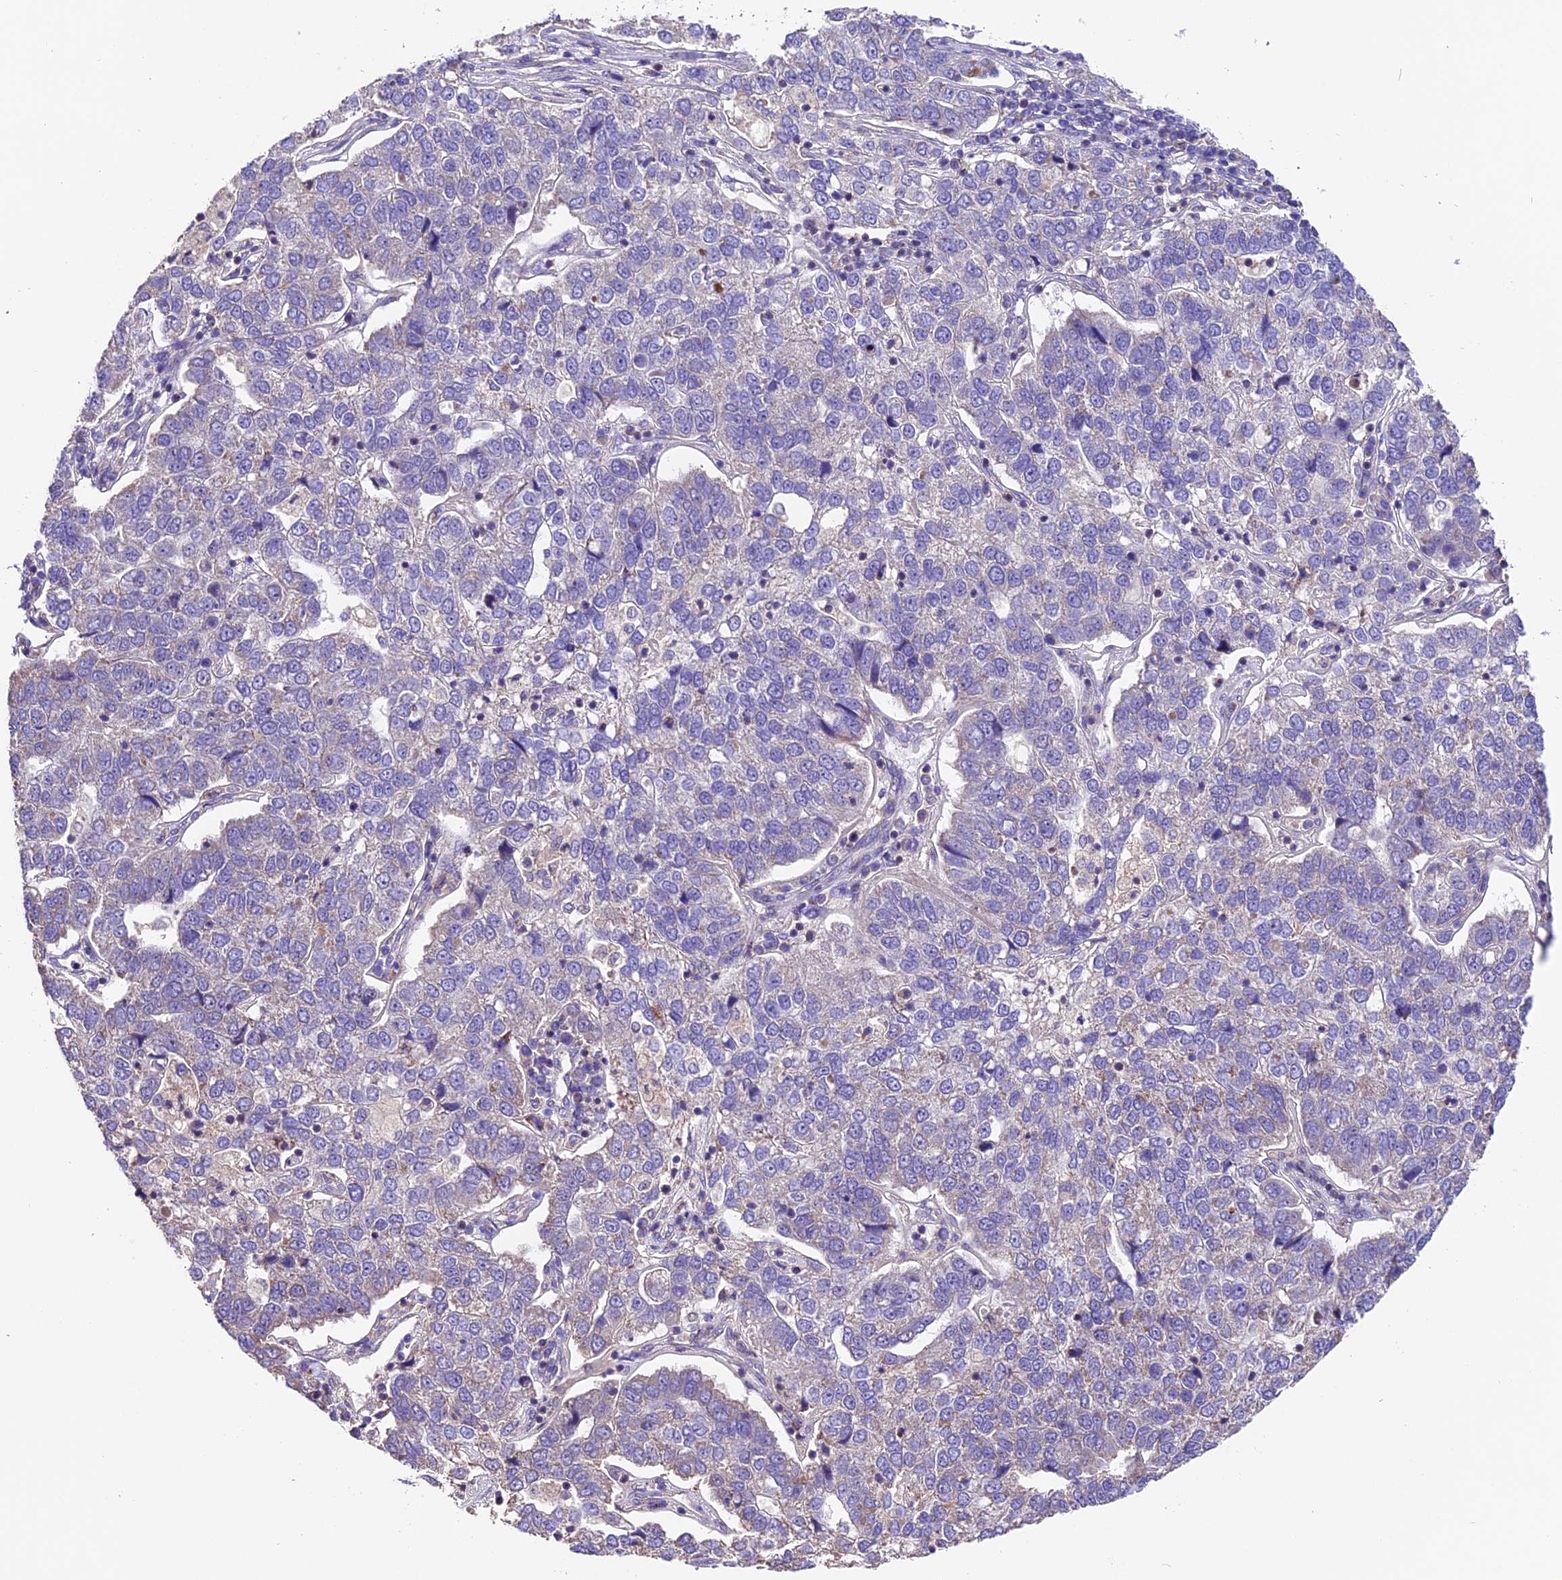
{"staining": {"intensity": "moderate", "quantity": "<25%", "location": "cytoplasmic/membranous"}, "tissue": "pancreatic cancer", "cell_type": "Tumor cells", "image_type": "cancer", "snomed": [{"axis": "morphology", "description": "Adenocarcinoma, NOS"}, {"axis": "topography", "description": "Pancreas"}], "caption": "Pancreatic cancer (adenocarcinoma) stained for a protein (brown) displays moderate cytoplasmic/membranous positive staining in approximately <25% of tumor cells.", "gene": "DDX28", "patient": {"sex": "female", "age": 61}}